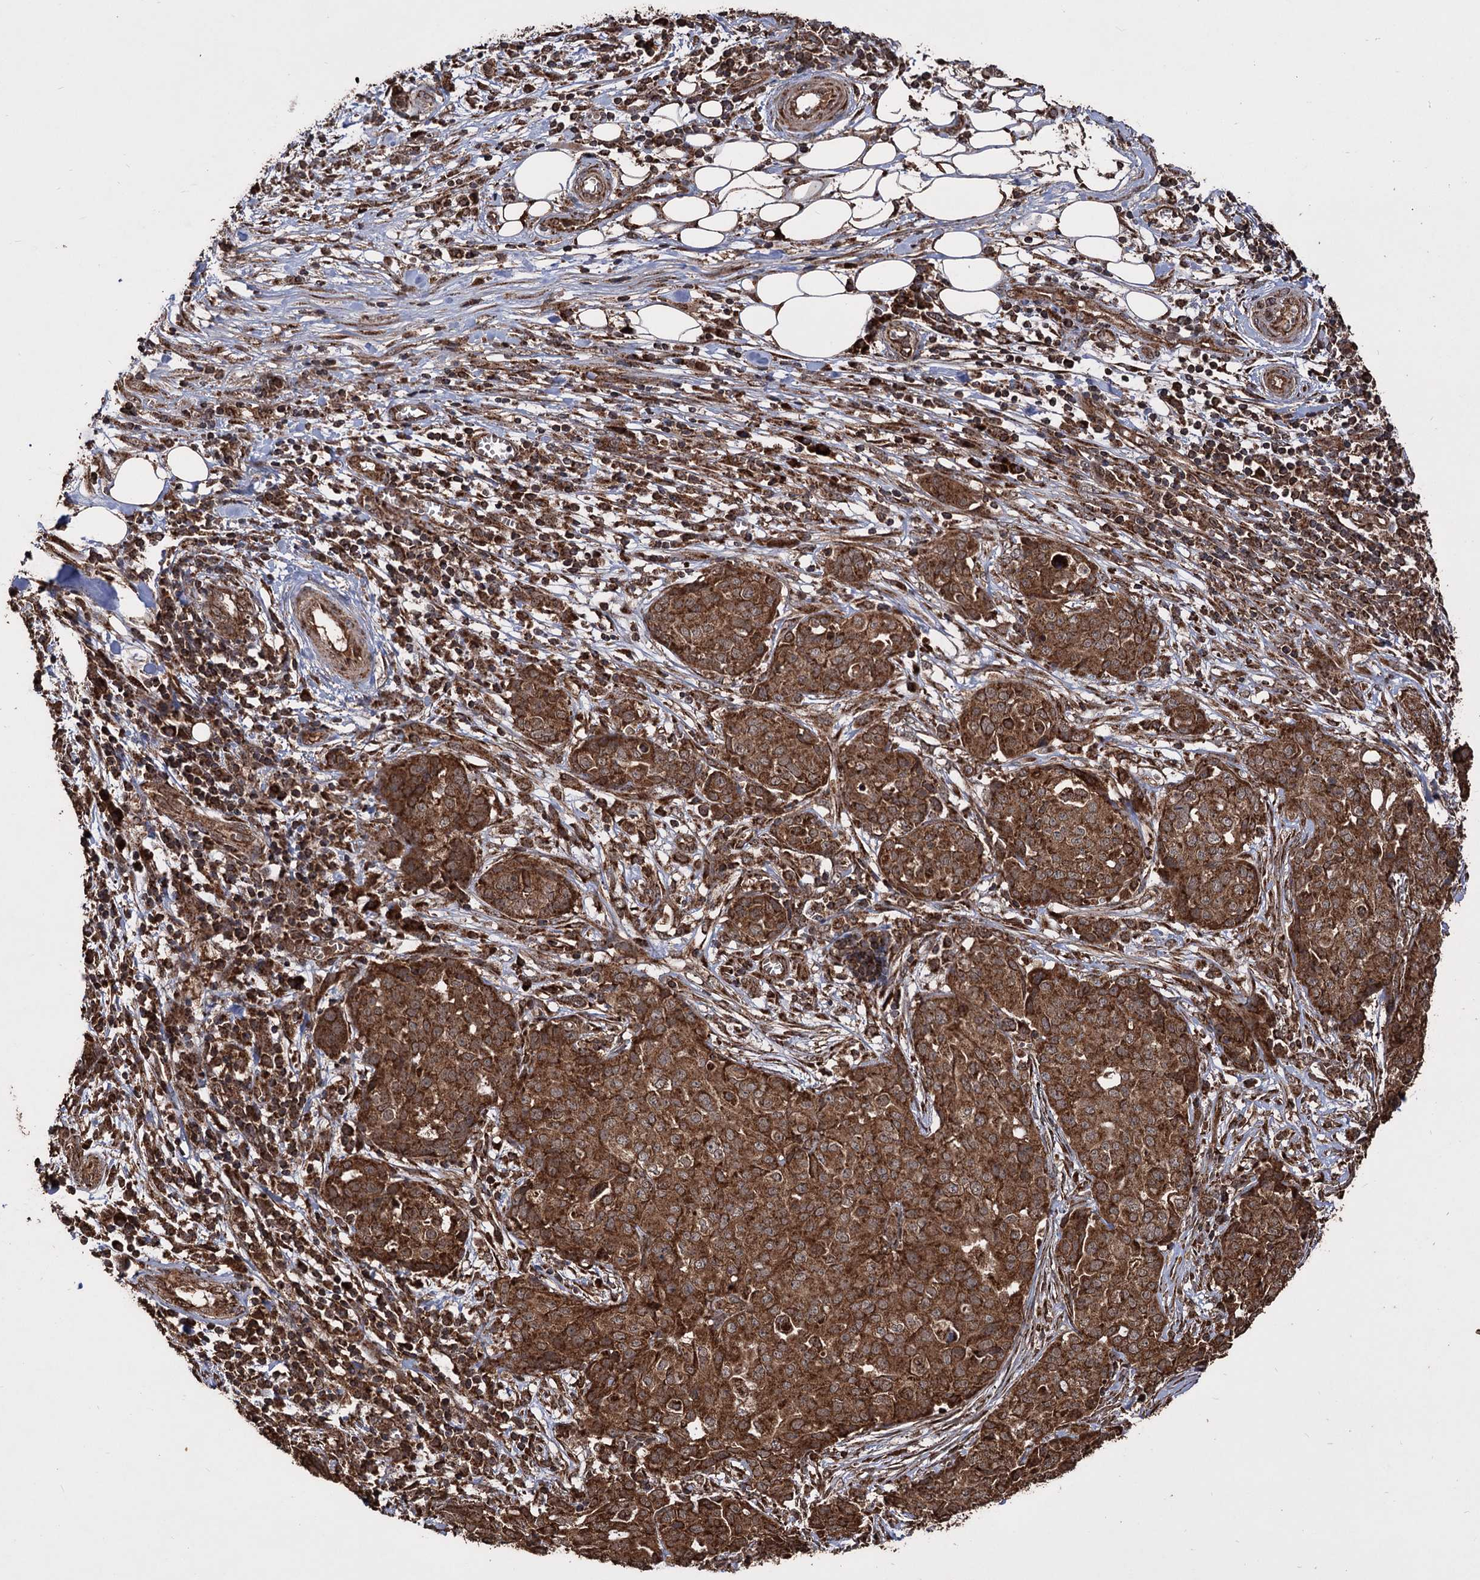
{"staining": {"intensity": "strong", "quantity": ">75%", "location": "cytoplasmic/membranous"}, "tissue": "ovarian cancer", "cell_type": "Tumor cells", "image_type": "cancer", "snomed": [{"axis": "morphology", "description": "Cystadenocarcinoma, serous, NOS"}, {"axis": "topography", "description": "Soft tissue"}, {"axis": "topography", "description": "Ovary"}], "caption": "This histopathology image reveals ovarian serous cystadenocarcinoma stained with IHC to label a protein in brown. The cytoplasmic/membranous of tumor cells show strong positivity for the protein. Nuclei are counter-stained blue.", "gene": "IPO4", "patient": {"sex": "female", "age": 57}}